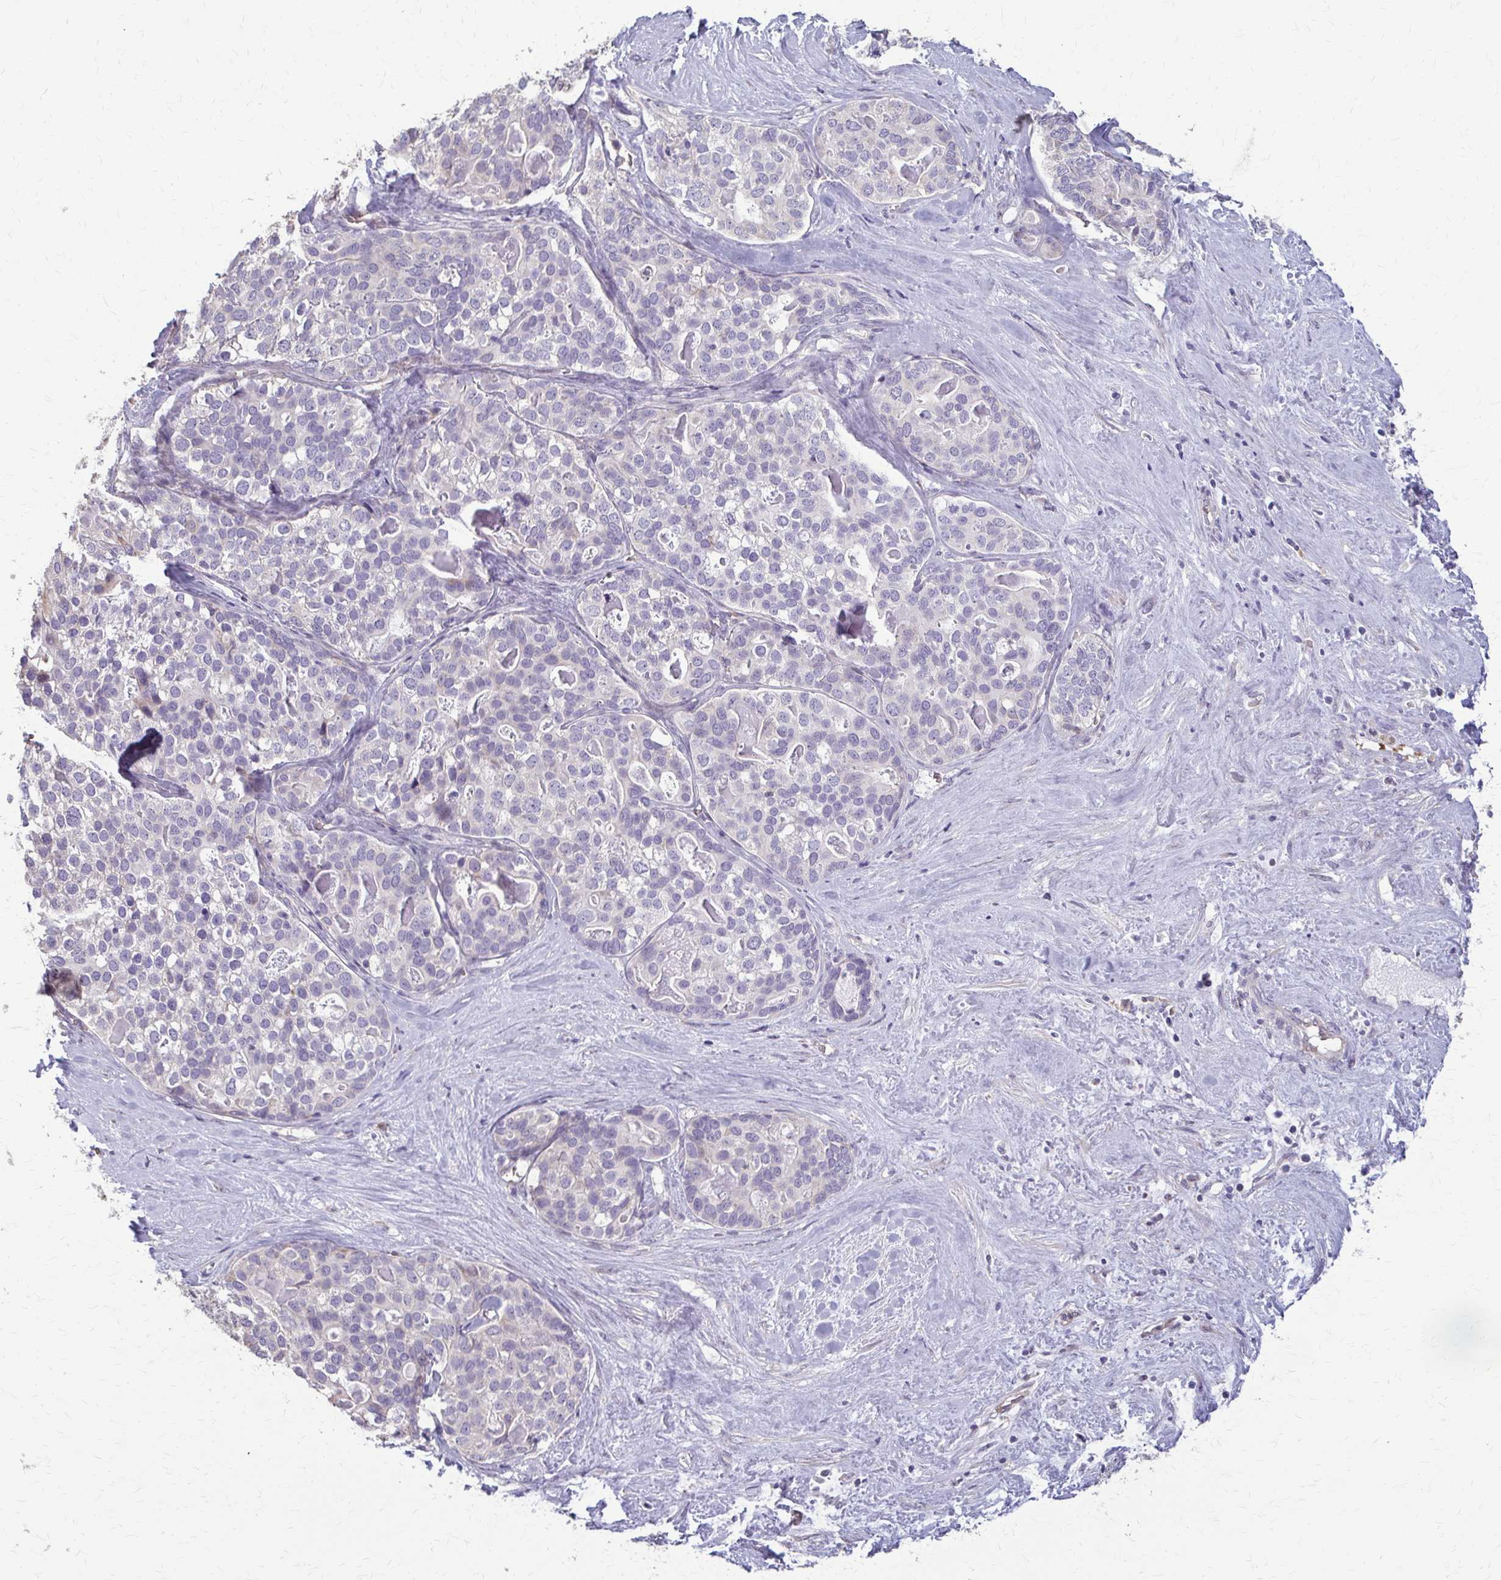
{"staining": {"intensity": "negative", "quantity": "none", "location": "none"}, "tissue": "liver cancer", "cell_type": "Tumor cells", "image_type": "cancer", "snomed": [{"axis": "morphology", "description": "Cholangiocarcinoma"}, {"axis": "topography", "description": "Liver"}], "caption": "IHC of human cholangiocarcinoma (liver) exhibits no expression in tumor cells.", "gene": "ZNF34", "patient": {"sex": "male", "age": 56}}